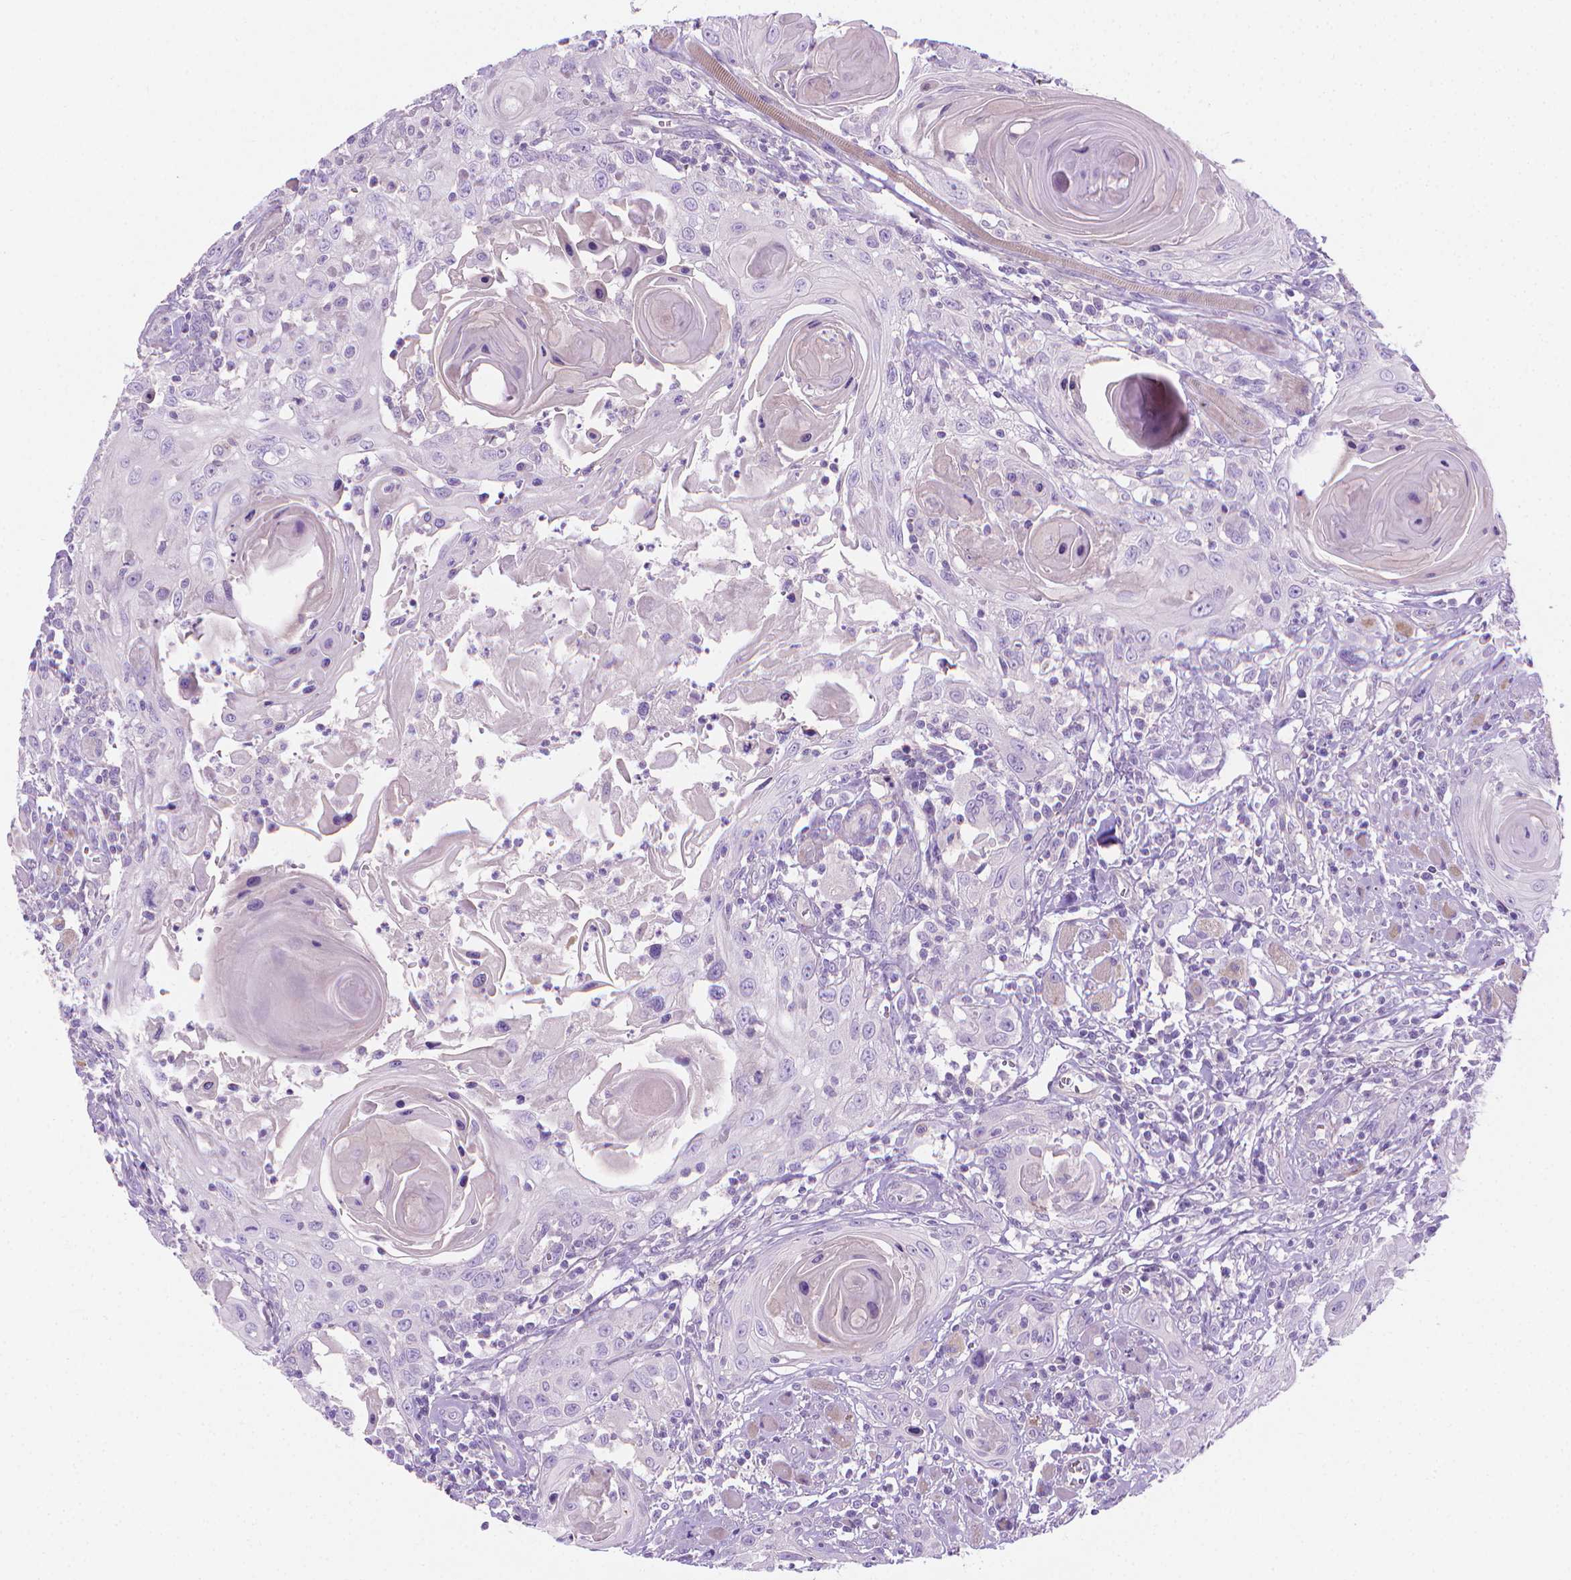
{"staining": {"intensity": "negative", "quantity": "none", "location": "none"}, "tissue": "head and neck cancer", "cell_type": "Tumor cells", "image_type": "cancer", "snomed": [{"axis": "morphology", "description": "Squamous cell carcinoma, NOS"}, {"axis": "topography", "description": "Head-Neck"}], "caption": "Immunohistochemistry of human squamous cell carcinoma (head and neck) reveals no staining in tumor cells.", "gene": "FASN", "patient": {"sex": "female", "age": 80}}